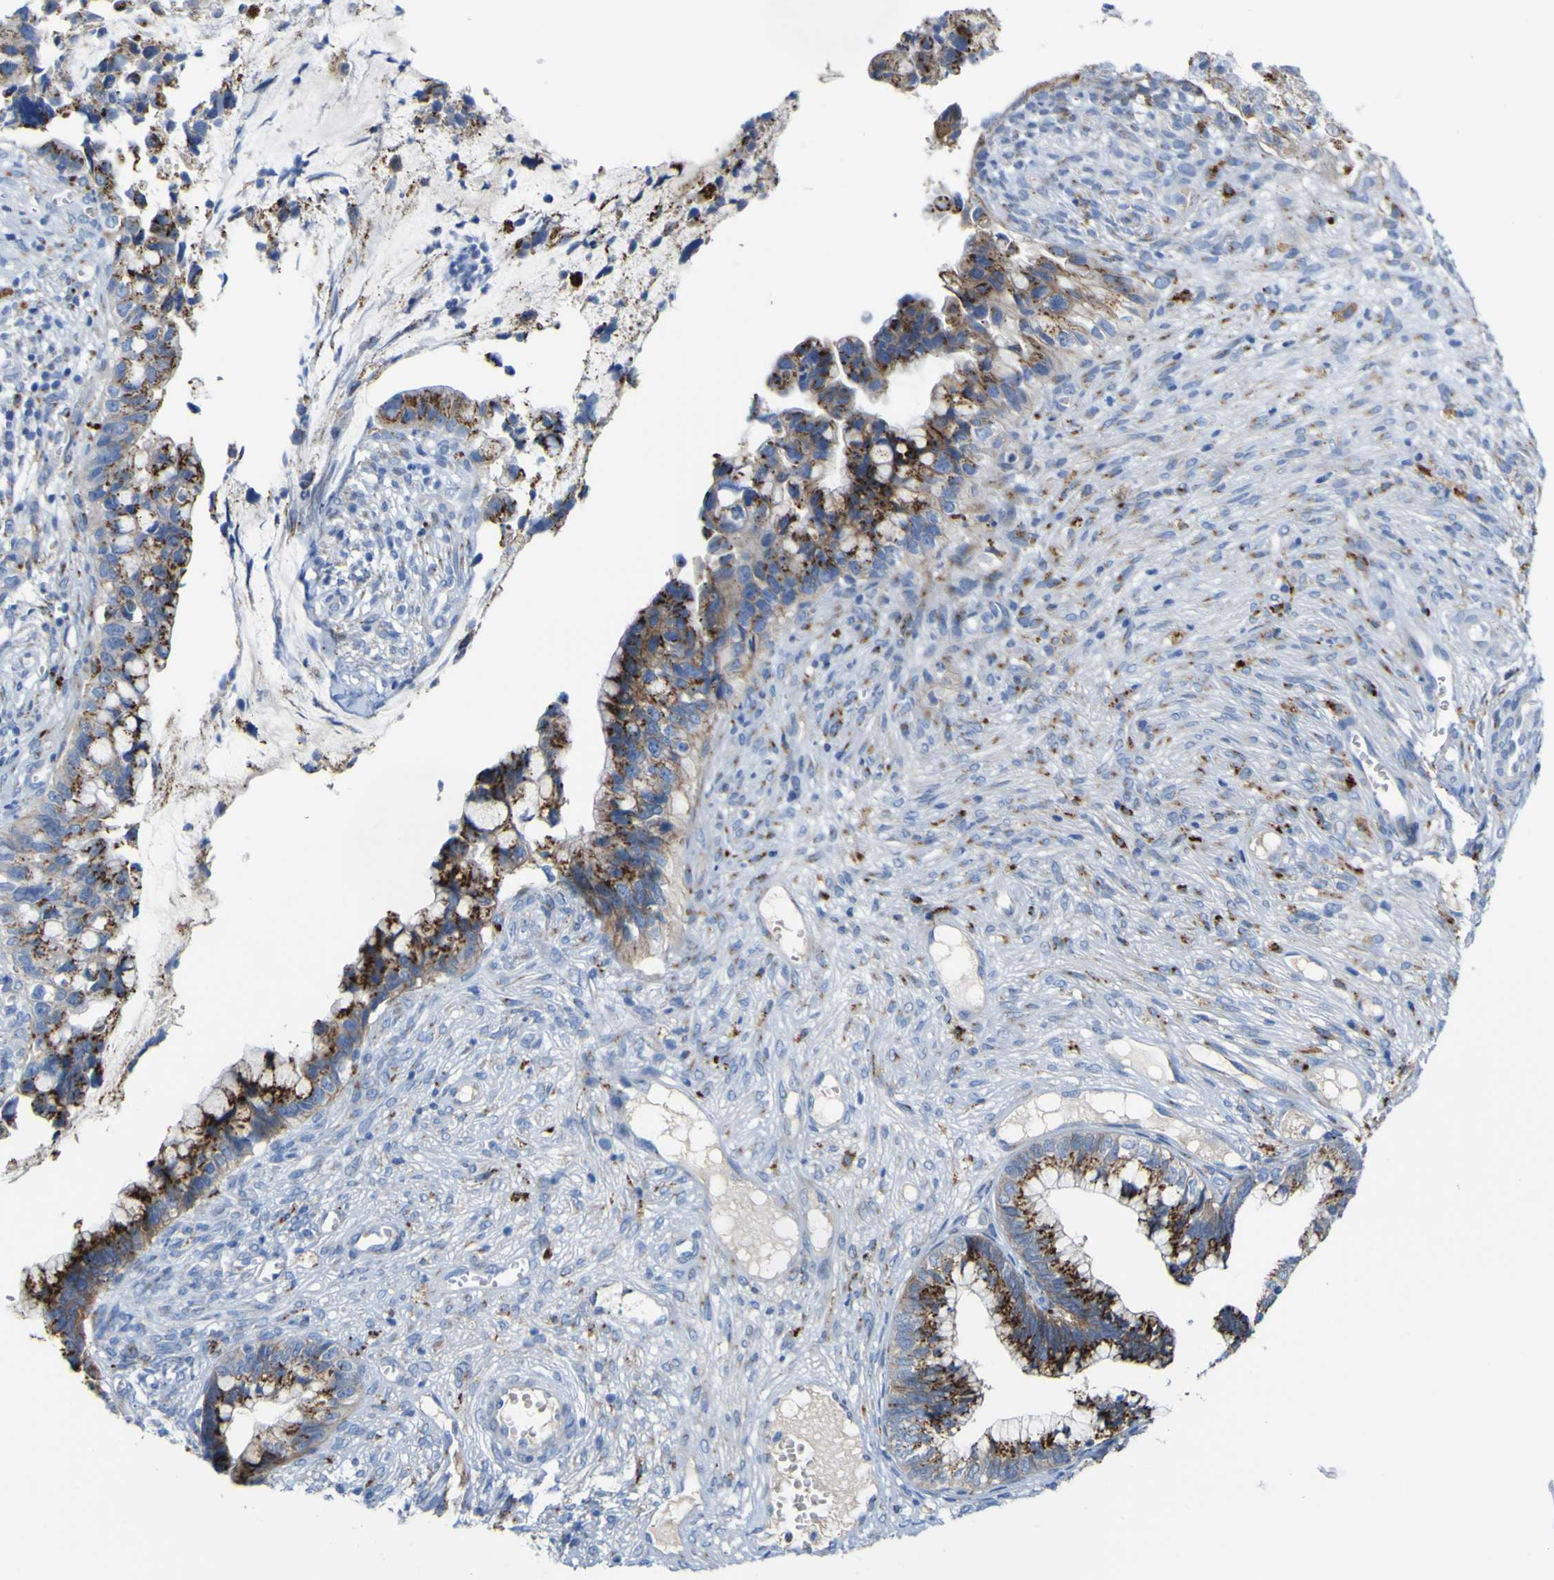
{"staining": {"intensity": "strong", "quantity": "25%-75%", "location": "cytoplasmic/membranous"}, "tissue": "cervical cancer", "cell_type": "Tumor cells", "image_type": "cancer", "snomed": [{"axis": "morphology", "description": "Adenocarcinoma, NOS"}, {"axis": "topography", "description": "Cervix"}], "caption": "Protein expression analysis of adenocarcinoma (cervical) displays strong cytoplasmic/membranous expression in about 25%-75% of tumor cells.", "gene": "PTPRF", "patient": {"sex": "female", "age": 44}}